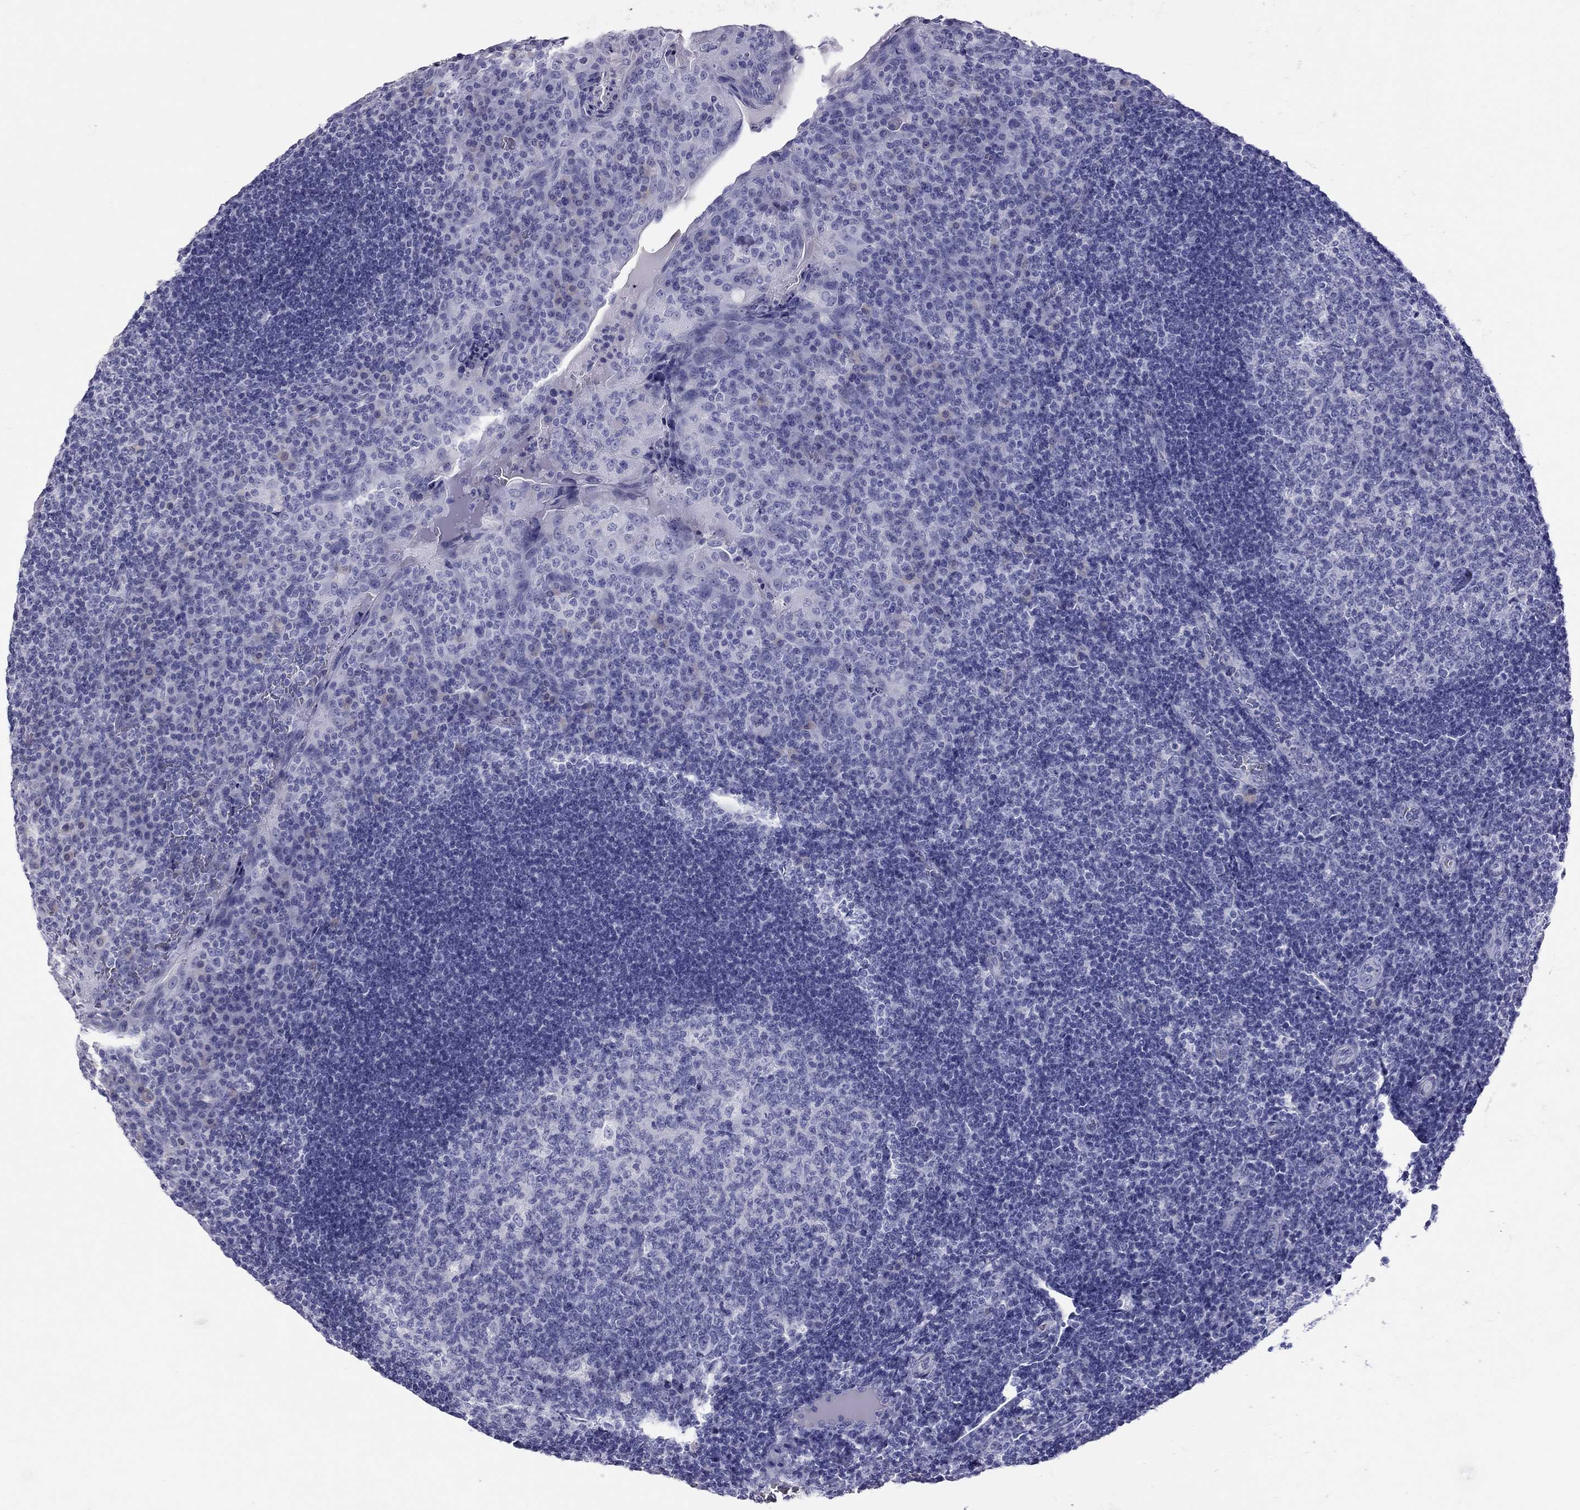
{"staining": {"intensity": "negative", "quantity": "none", "location": "none"}, "tissue": "tonsil", "cell_type": "Germinal center cells", "image_type": "normal", "snomed": [{"axis": "morphology", "description": "Normal tissue, NOS"}, {"axis": "topography", "description": "Tonsil"}], "caption": "Micrograph shows no protein staining in germinal center cells of benign tonsil.", "gene": "STAG3", "patient": {"sex": "male", "age": 17}}